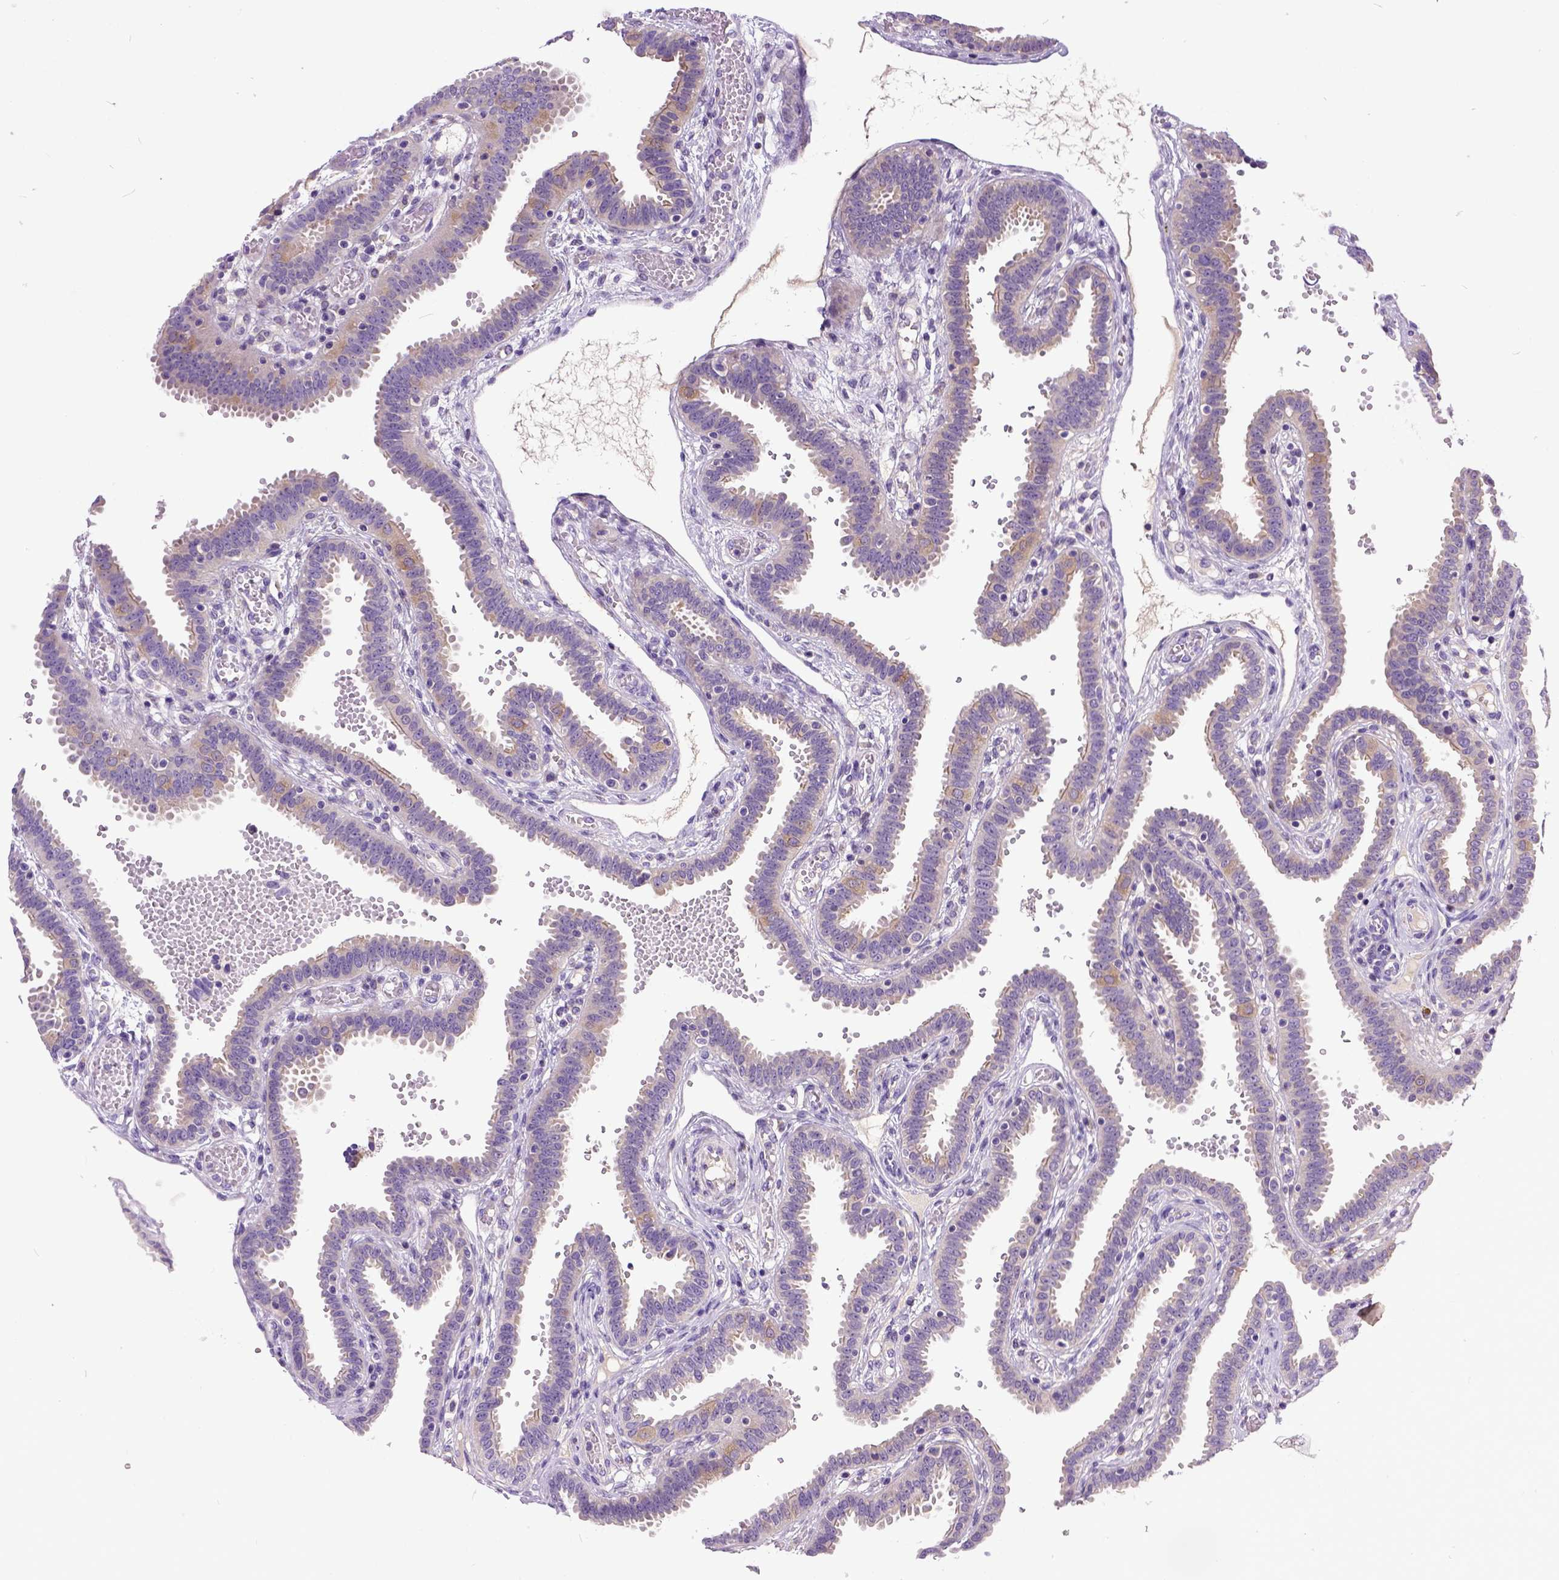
{"staining": {"intensity": "moderate", "quantity": "25%-75%", "location": "cytoplasmic/membranous"}, "tissue": "fallopian tube", "cell_type": "Glandular cells", "image_type": "normal", "snomed": [{"axis": "morphology", "description": "Normal tissue, NOS"}, {"axis": "topography", "description": "Fallopian tube"}], "caption": "Fallopian tube stained for a protein displays moderate cytoplasmic/membranous positivity in glandular cells. (brown staining indicates protein expression, while blue staining denotes nuclei).", "gene": "NEK5", "patient": {"sex": "female", "age": 37}}